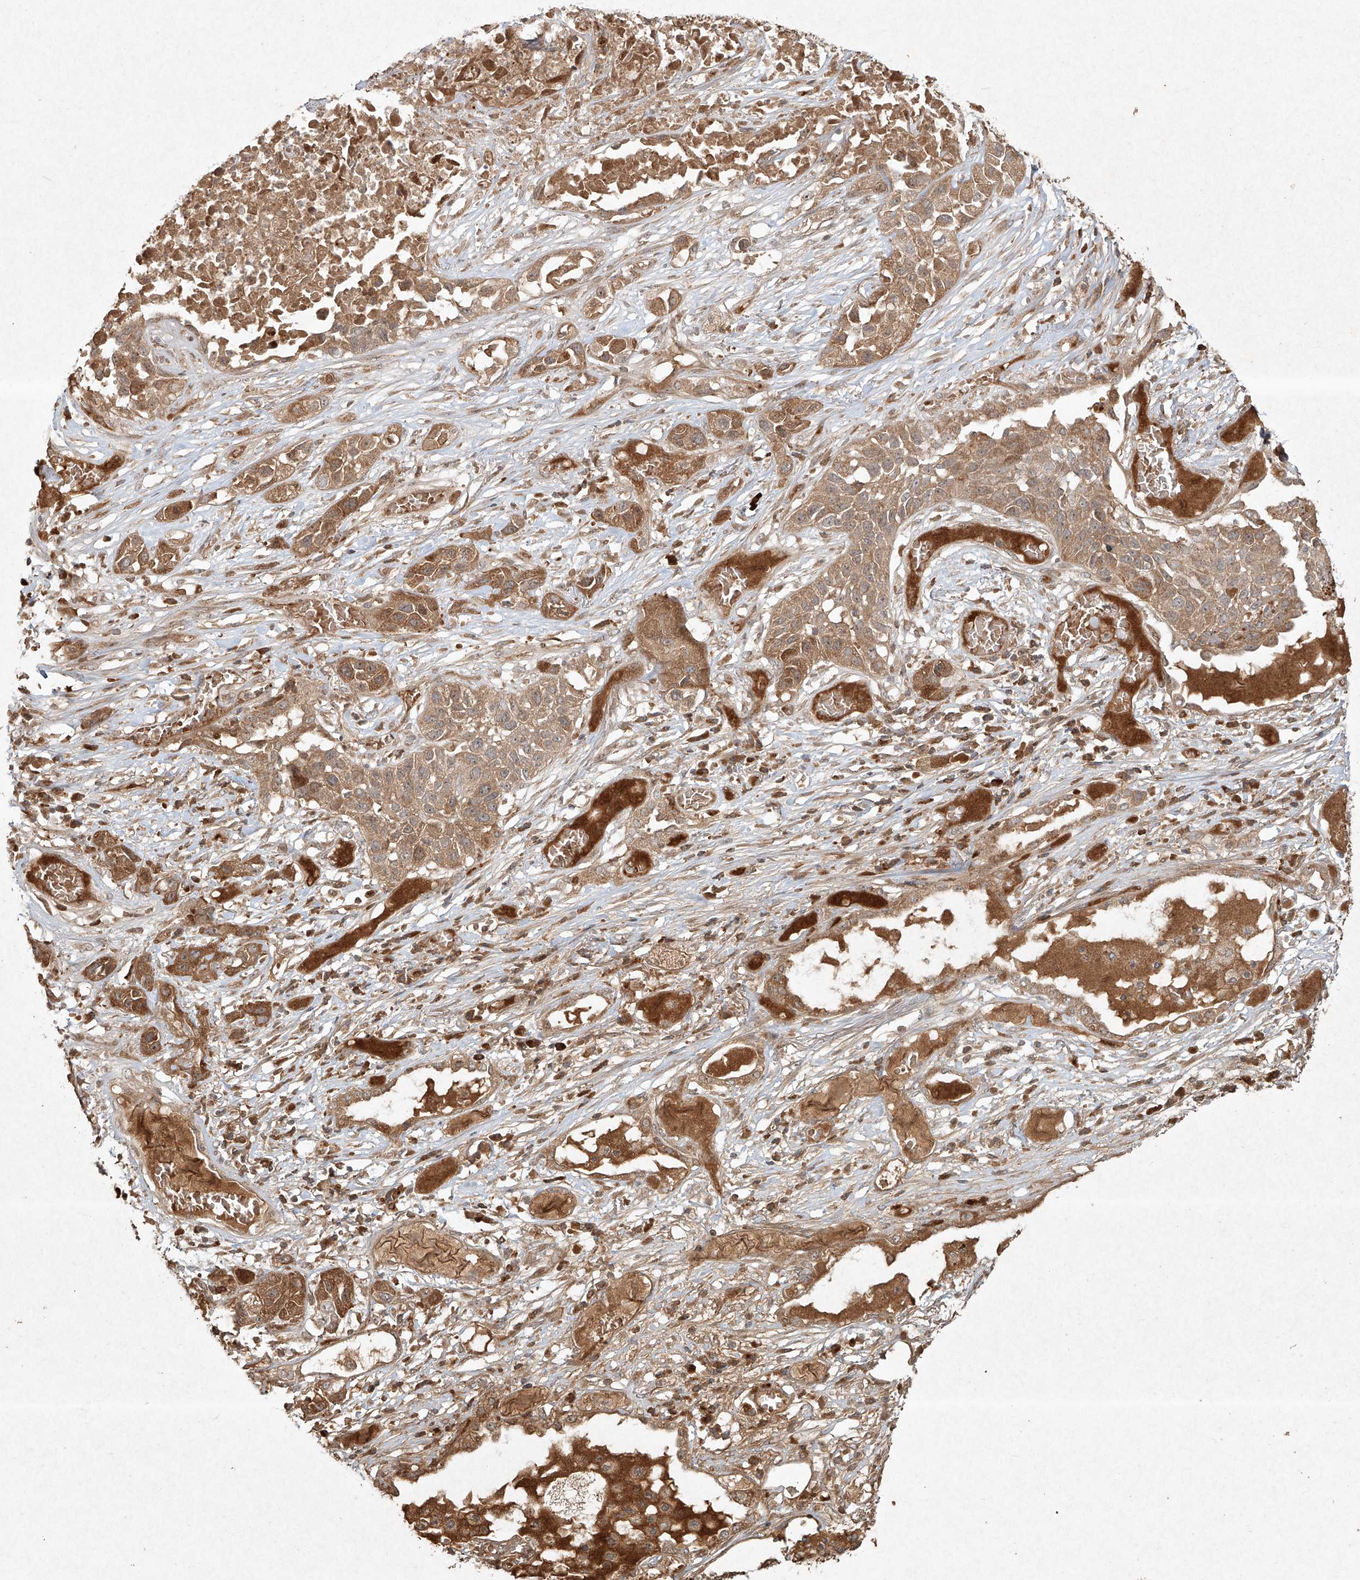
{"staining": {"intensity": "moderate", "quantity": ">75%", "location": "cytoplasmic/membranous"}, "tissue": "lung cancer", "cell_type": "Tumor cells", "image_type": "cancer", "snomed": [{"axis": "morphology", "description": "Squamous cell carcinoma, NOS"}, {"axis": "topography", "description": "Lung"}], "caption": "Immunohistochemical staining of lung cancer demonstrates medium levels of moderate cytoplasmic/membranous protein staining in approximately >75% of tumor cells.", "gene": "CYYR1", "patient": {"sex": "male", "age": 71}}